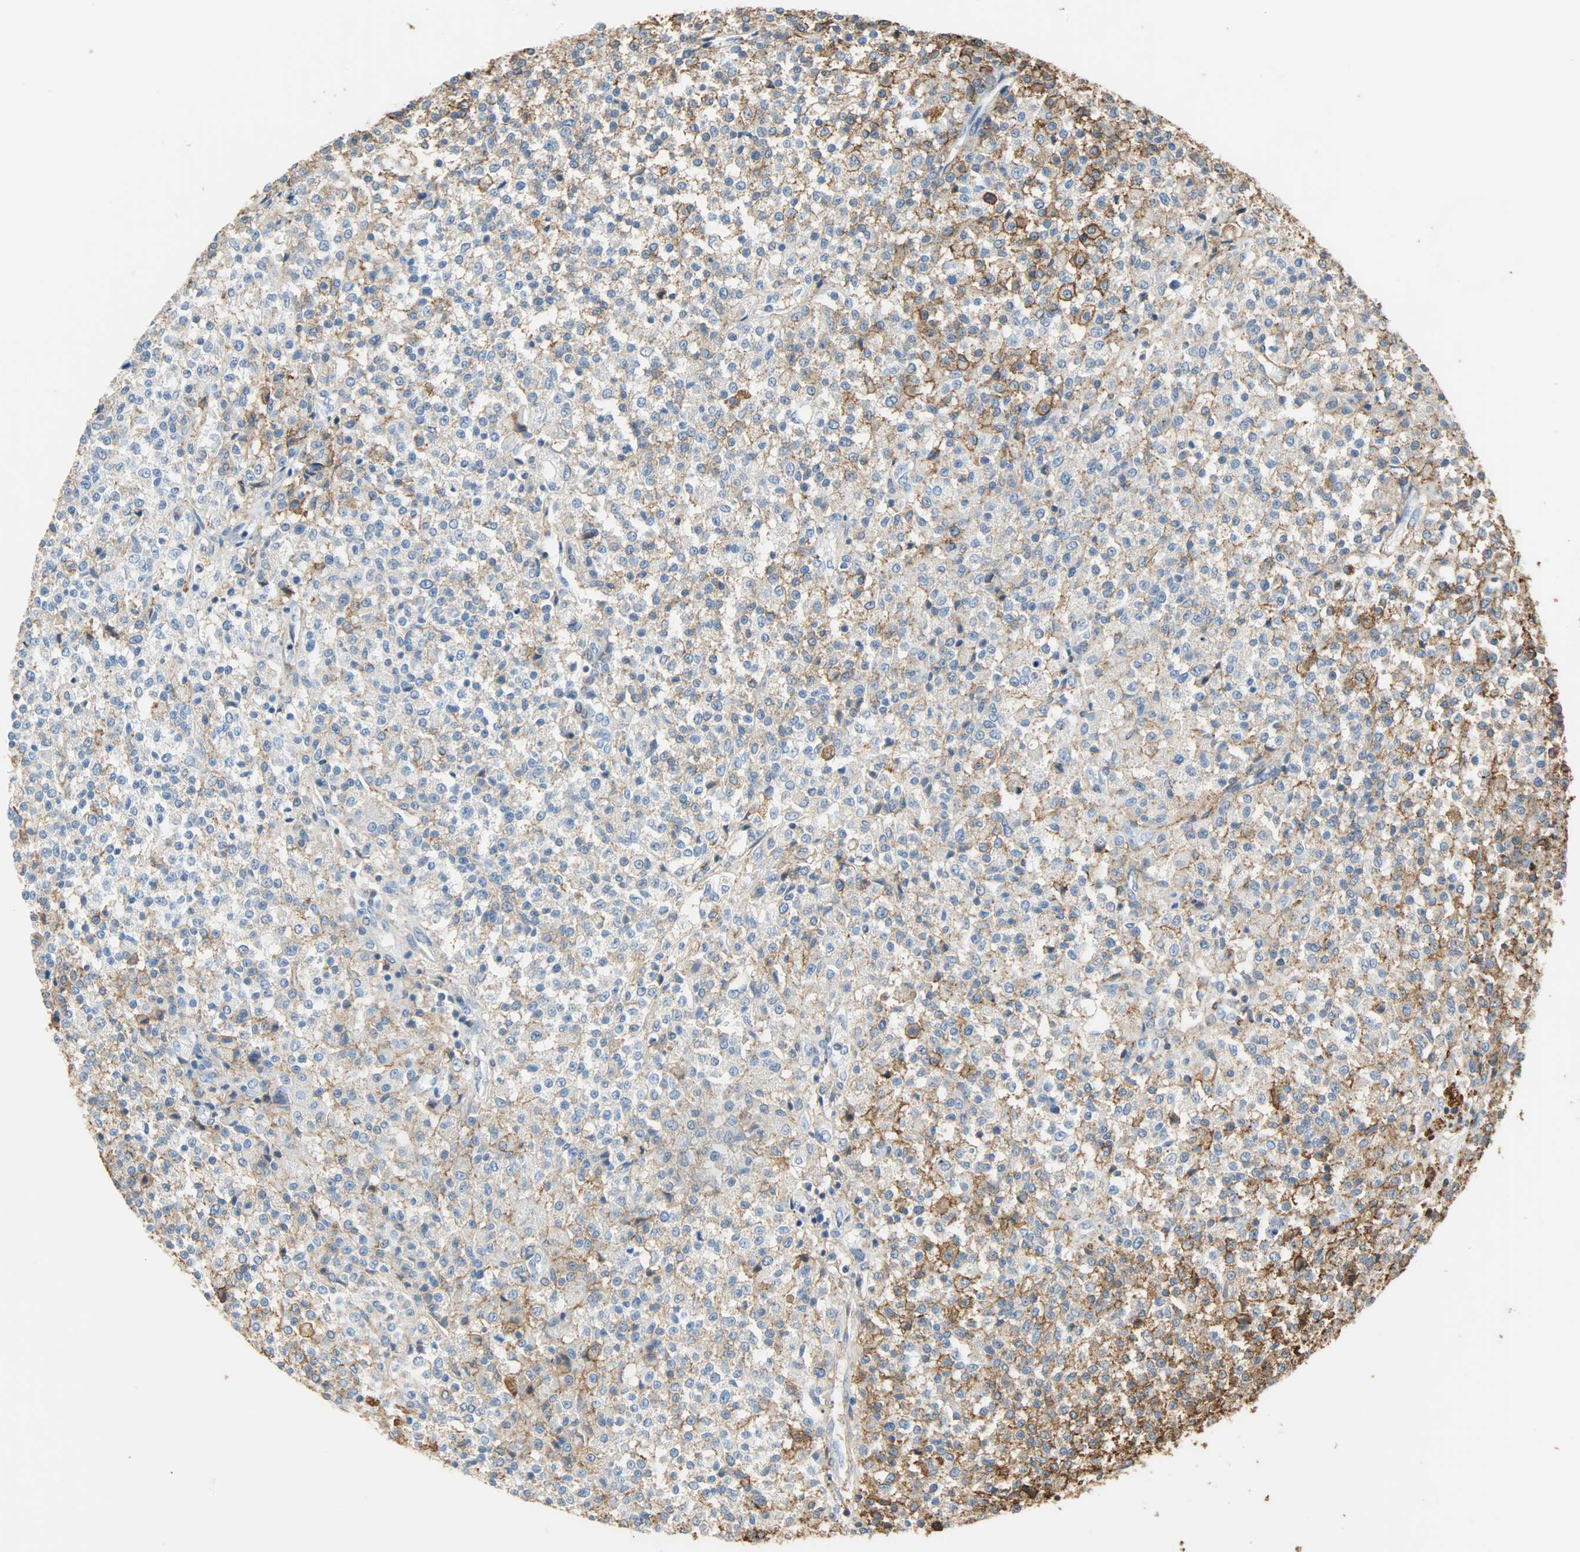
{"staining": {"intensity": "moderate", "quantity": "<25%", "location": "cytoplasmic/membranous"}, "tissue": "testis cancer", "cell_type": "Tumor cells", "image_type": "cancer", "snomed": [{"axis": "morphology", "description": "Seminoma, NOS"}, {"axis": "topography", "description": "Testis"}], "caption": "This is a micrograph of immunohistochemistry staining of seminoma (testis), which shows moderate staining in the cytoplasmic/membranous of tumor cells.", "gene": "ANXA6", "patient": {"sex": "male", "age": 59}}